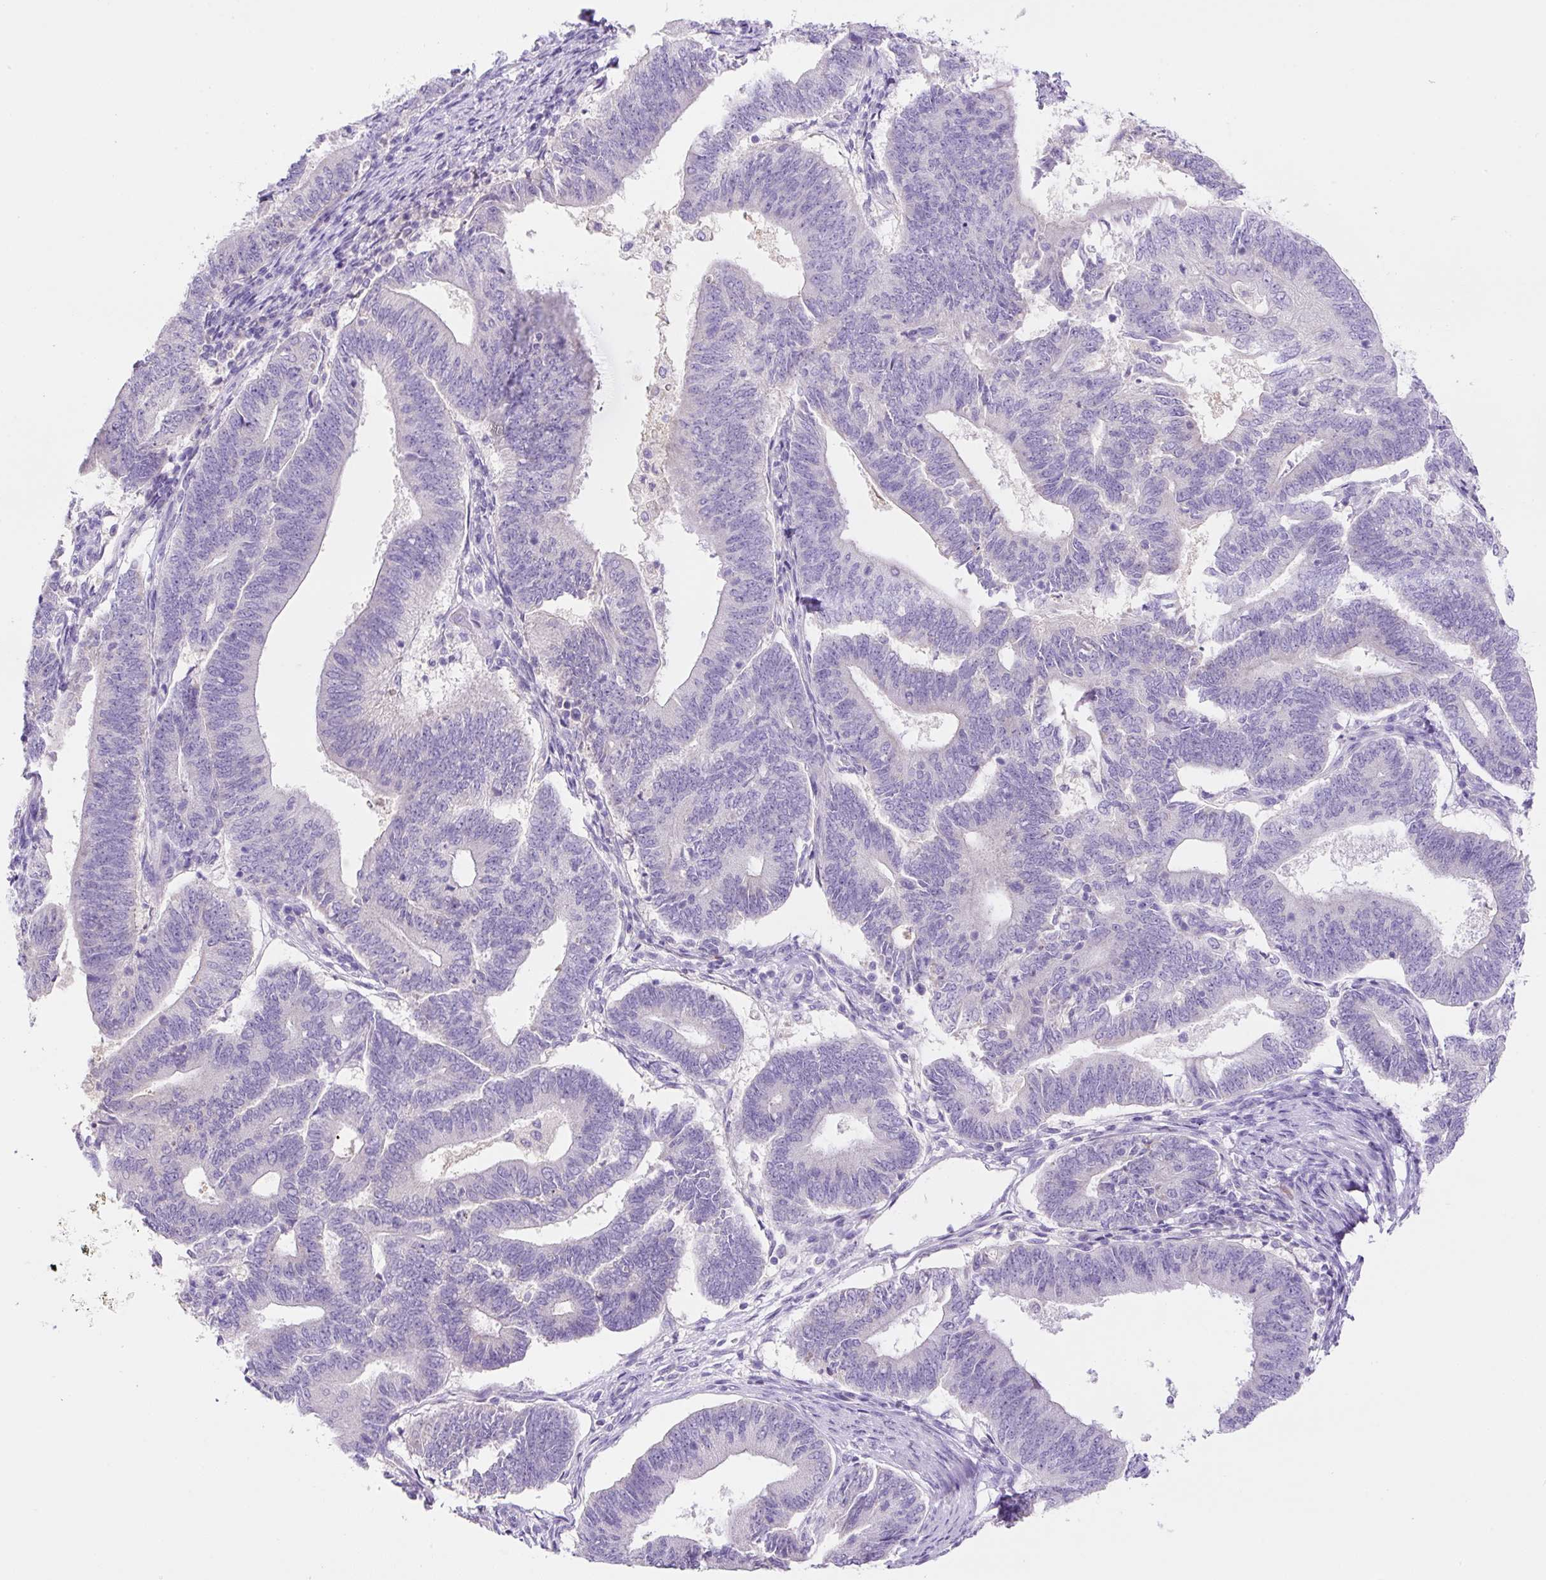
{"staining": {"intensity": "negative", "quantity": "none", "location": "none"}, "tissue": "endometrial cancer", "cell_type": "Tumor cells", "image_type": "cancer", "snomed": [{"axis": "morphology", "description": "Adenocarcinoma, NOS"}, {"axis": "topography", "description": "Endometrium"}], "caption": "Human endometrial cancer stained for a protein using immunohistochemistry exhibits no expression in tumor cells.", "gene": "NDST3", "patient": {"sex": "female", "age": 70}}